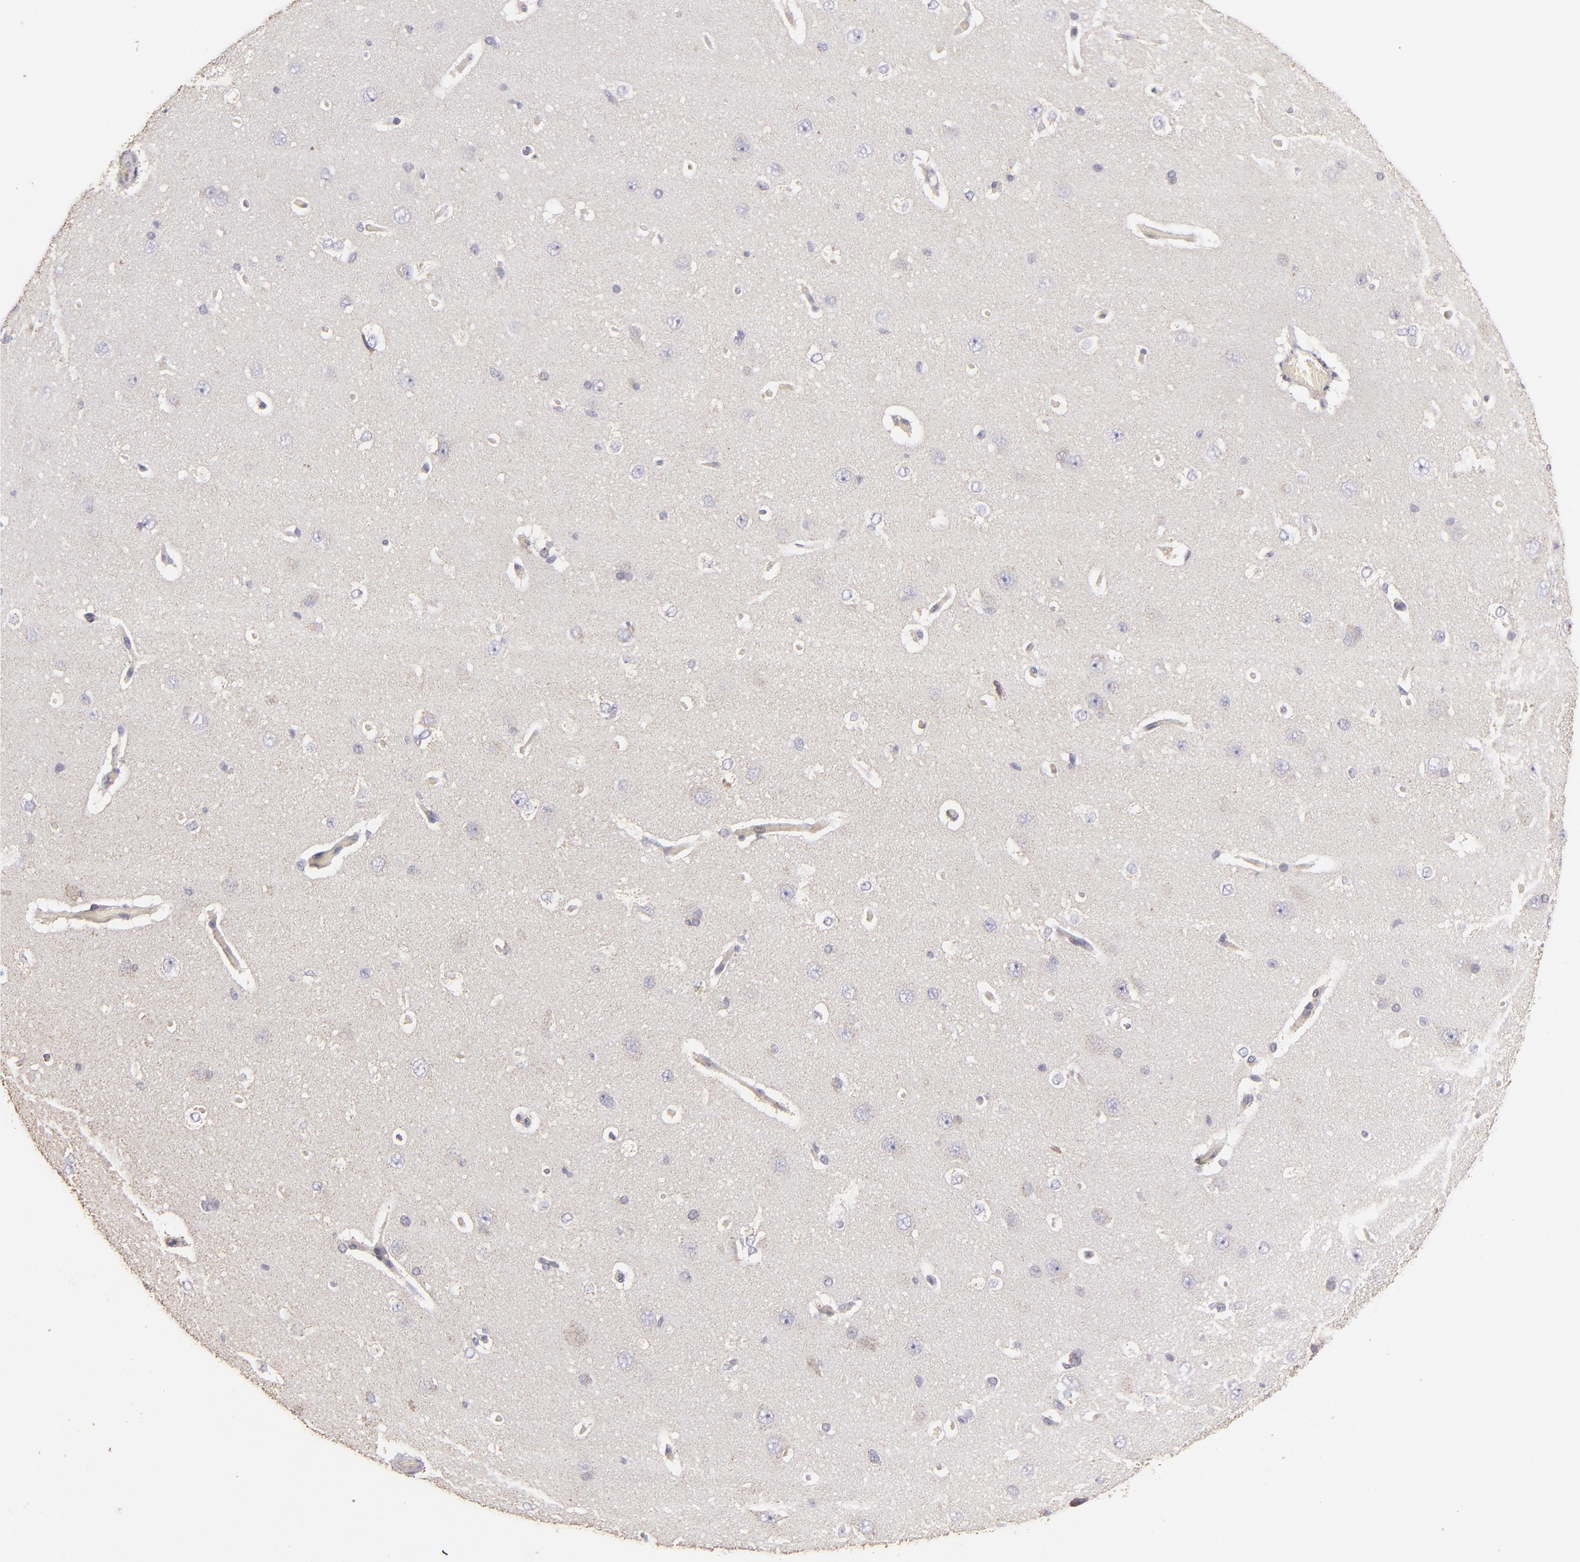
{"staining": {"intensity": "strong", "quantity": "25%-75%", "location": "cytoplasmic/membranous"}, "tissue": "cerebral cortex", "cell_type": "Endothelial cells", "image_type": "normal", "snomed": [{"axis": "morphology", "description": "Normal tissue, NOS"}, {"axis": "topography", "description": "Cerebral cortex"}], "caption": "IHC (DAB (3,3'-diaminobenzidine)) staining of normal cerebral cortex exhibits strong cytoplasmic/membranous protein positivity in approximately 25%-75% of endothelial cells. (Brightfield microscopy of DAB IHC at high magnification).", "gene": "CFB", "patient": {"sex": "female", "age": 45}}